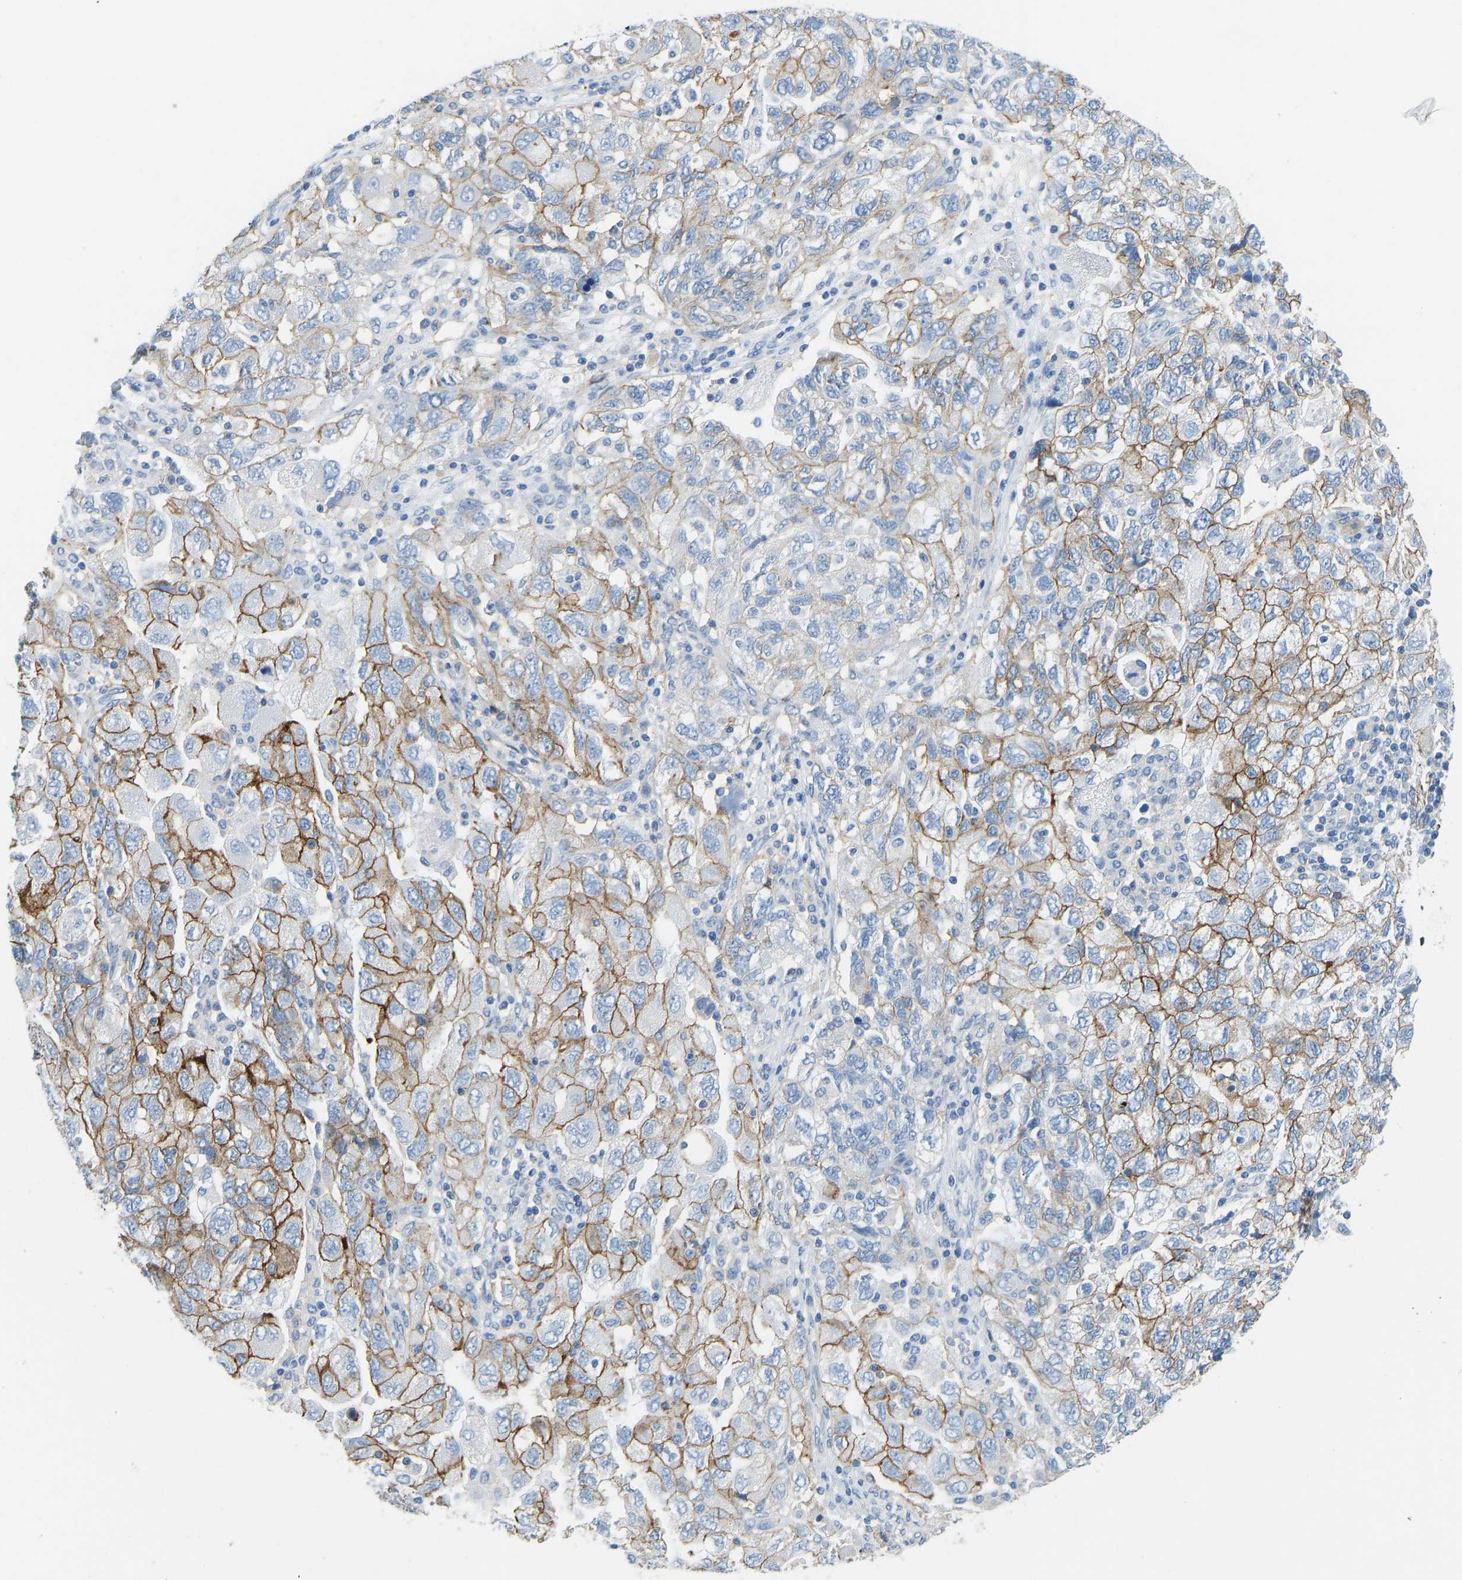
{"staining": {"intensity": "moderate", "quantity": "25%-75%", "location": "cytoplasmic/membranous"}, "tissue": "ovarian cancer", "cell_type": "Tumor cells", "image_type": "cancer", "snomed": [{"axis": "morphology", "description": "Carcinoma, NOS"}, {"axis": "morphology", "description": "Cystadenocarcinoma, serous, NOS"}, {"axis": "topography", "description": "Ovary"}], "caption": "Tumor cells demonstrate medium levels of moderate cytoplasmic/membranous expression in about 25%-75% of cells in ovarian cancer (carcinoma).", "gene": "ATP1A1", "patient": {"sex": "female", "age": 69}}